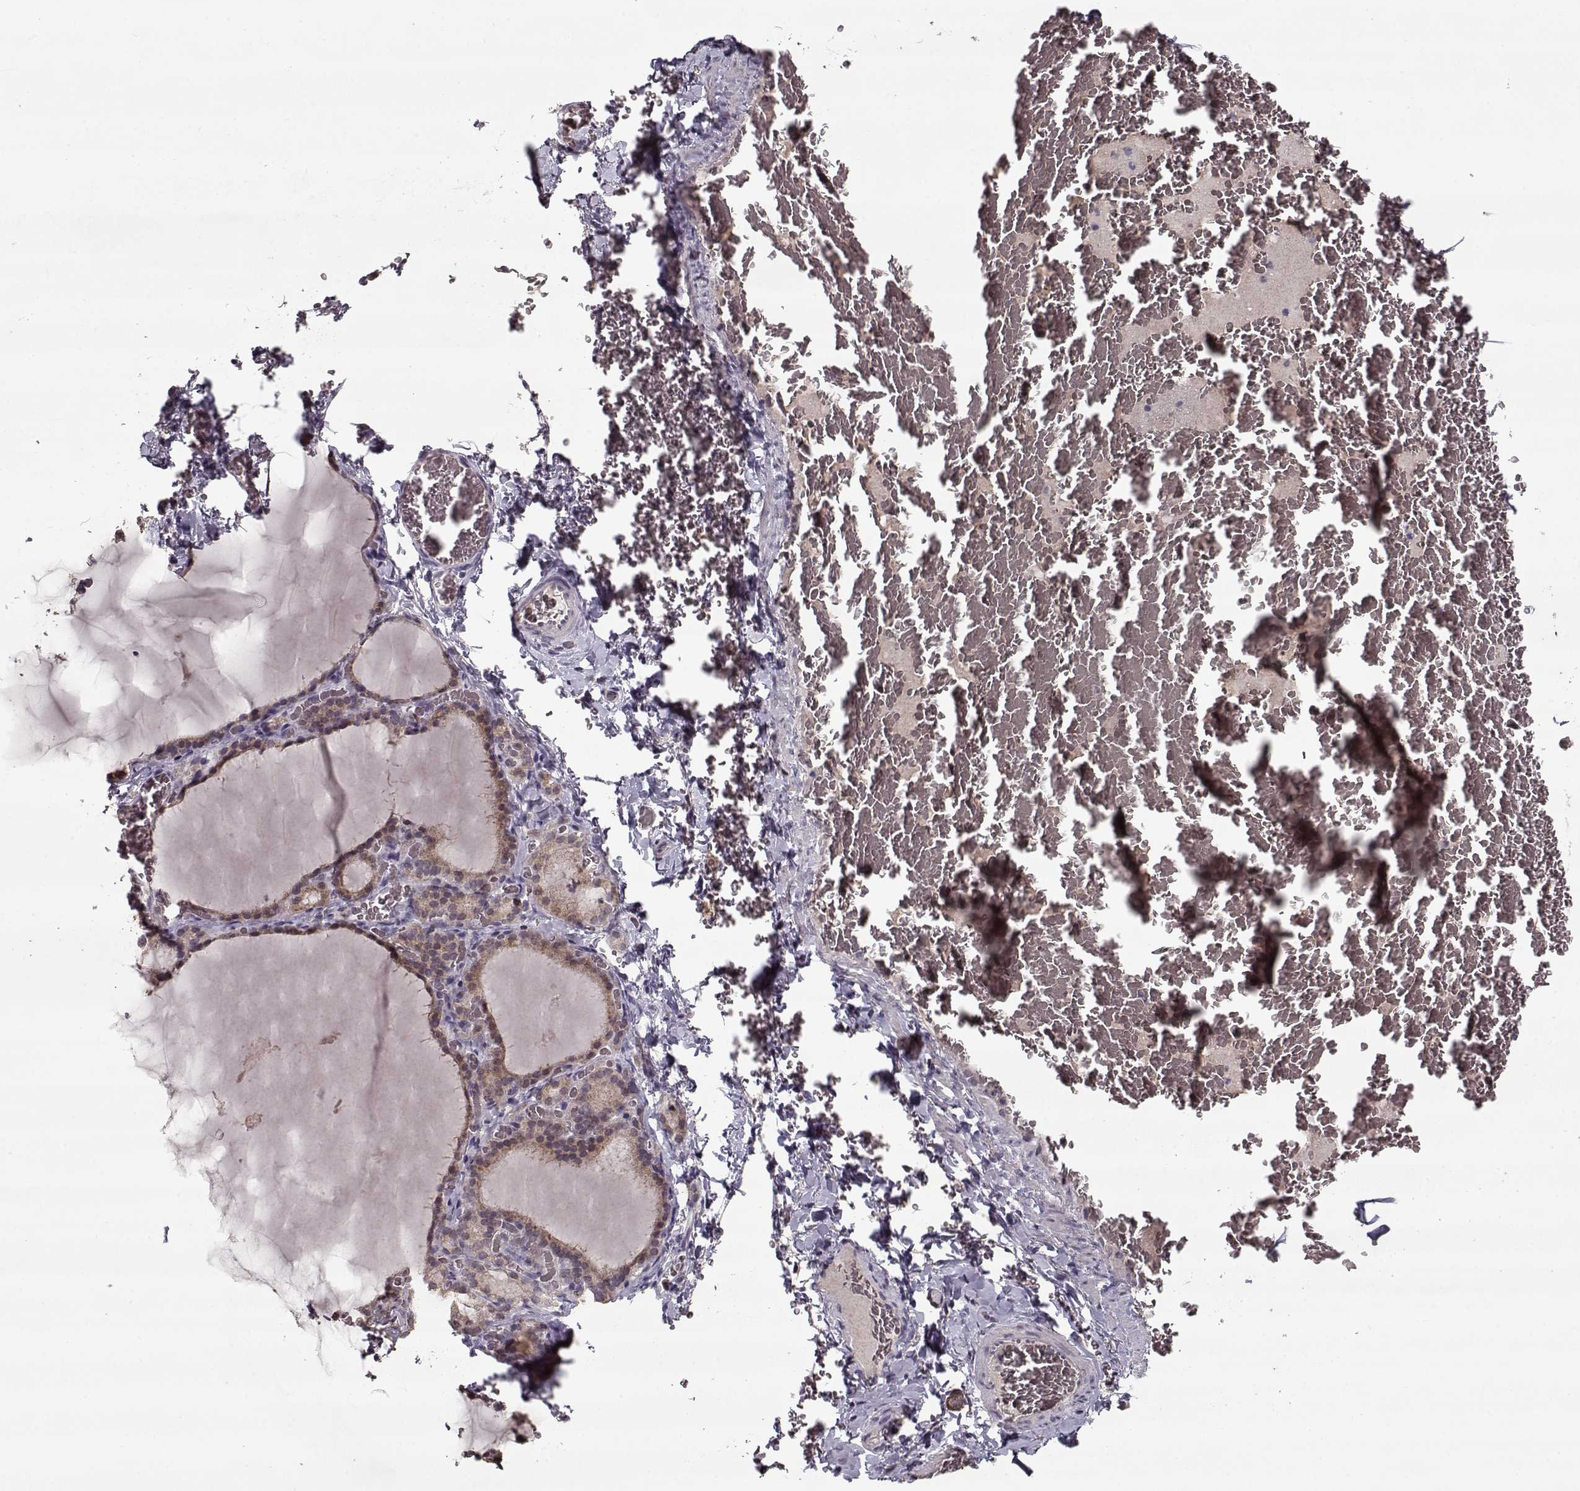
{"staining": {"intensity": "weak", "quantity": "25%-75%", "location": "cytoplasmic/membranous"}, "tissue": "thyroid gland", "cell_type": "Glandular cells", "image_type": "normal", "snomed": [{"axis": "morphology", "description": "Normal tissue, NOS"}, {"axis": "morphology", "description": "Hyperplasia, NOS"}, {"axis": "topography", "description": "Thyroid gland"}], "caption": "DAB immunohistochemical staining of unremarkable thyroid gland shows weak cytoplasmic/membranous protein expression in approximately 25%-75% of glandular cells.", "gene": "LAMA2", "patient": {"sex": "female", "age": 27}}